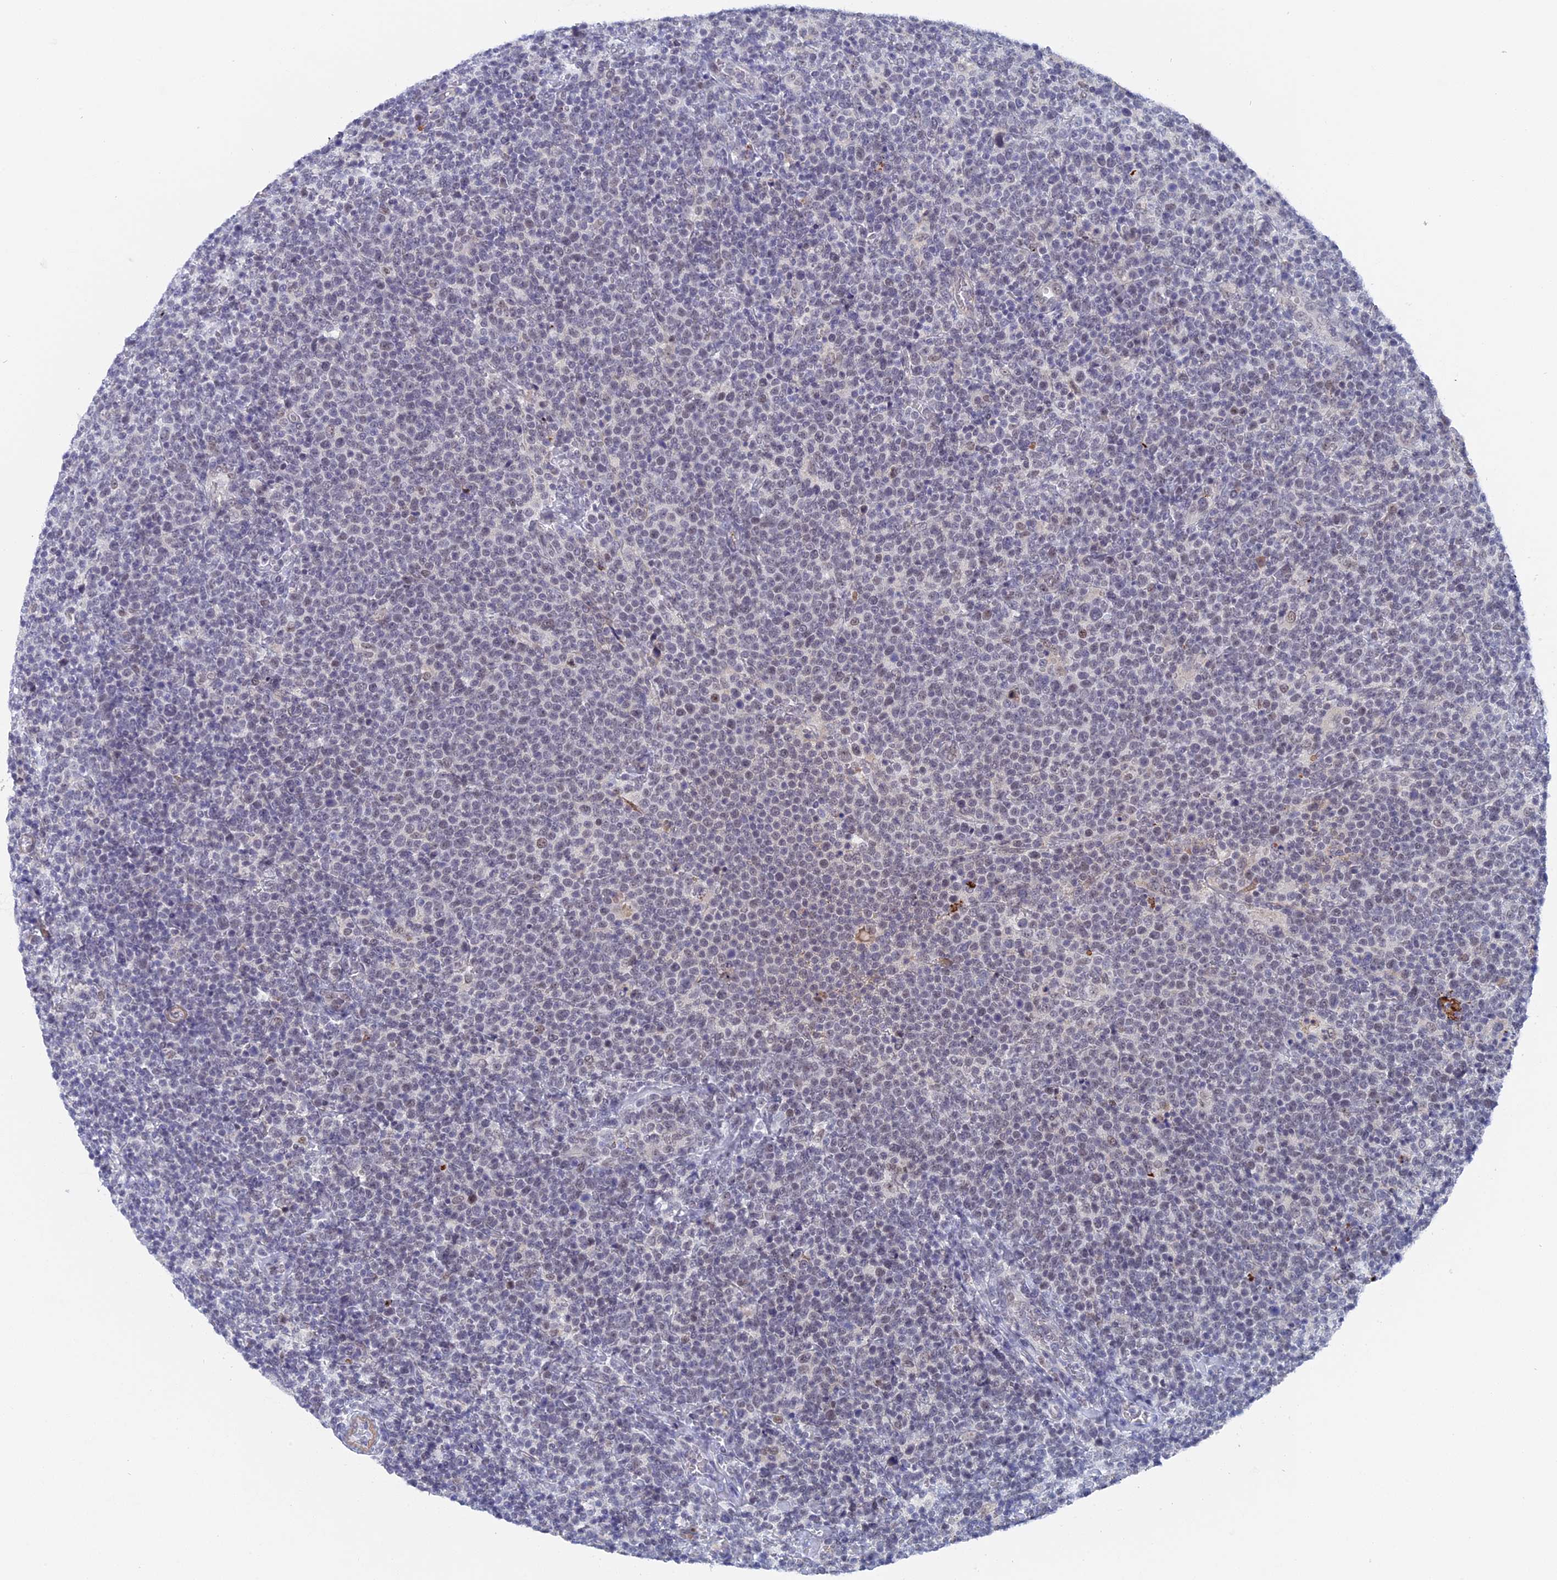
{"staining": {"intensity": "weak", "quantity": "<25%", "location": "nuclear"}, "tissue": "lymphoma", "cell_type": "Tumor cells", "image_type": "cancer", "snomed": [{"axis": "morphology", "description": "Malignant lymphoma, non-Hodgkin's type, High grade"}, {"axis": "topography", "description": "Lymph node"}], "caption": "IHC micrograph of neoplastic tissue: malignant lymphoma, non-Hodgkin's type (high-grade) stained with DAB (3,3'-diaminobenzidine) reveals no significant protein expression in tumor cells.", "gene": "BRD2", "patient": {"sex": "male", "age": 61}}